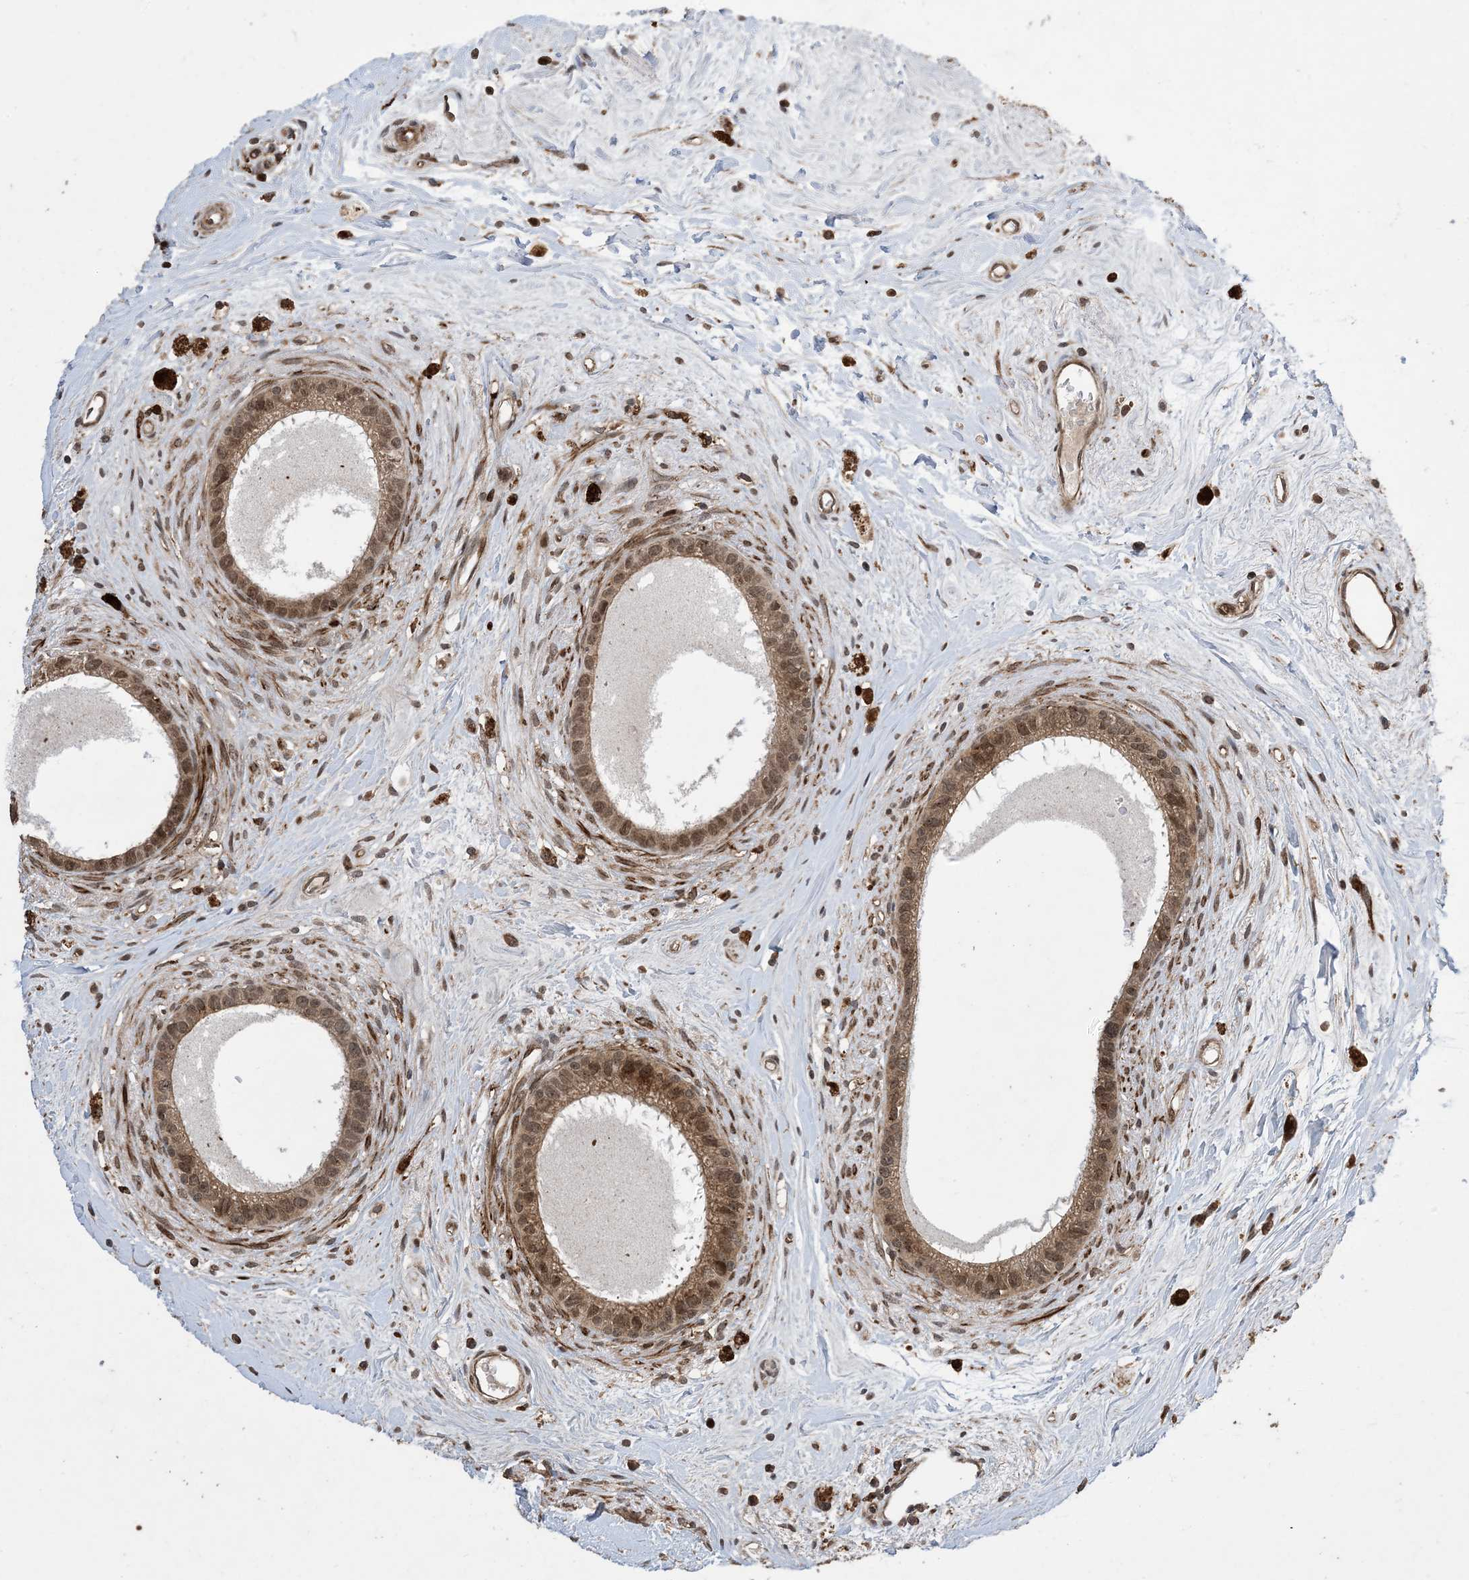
{"staining": {"intensity": "moderate", "quantity": ">75%", "location": "cytoplasmic/membranous,nuclear"}, "tissue": "epididymis", "cell_type": "Glandular cells", "image_type": "normal", "snomed": [{"axis": "morphology", "description": "Normal tissue, NOS"}, {"axis": "topography", "description": "Epididymis"}], "caption": "A medium amount of moderate cytoplasmic/membranous,nuclear staining is present in about >75% of glandular cells in normal epididymis. Using DAB (3,3'-diaminobenzidine) (brown) and hematoxylin (blue) stains, captured at high magnification using brightfield microscopy.", "gene": "ZNF511", "patient": {"sex": "male", "age": 80}}